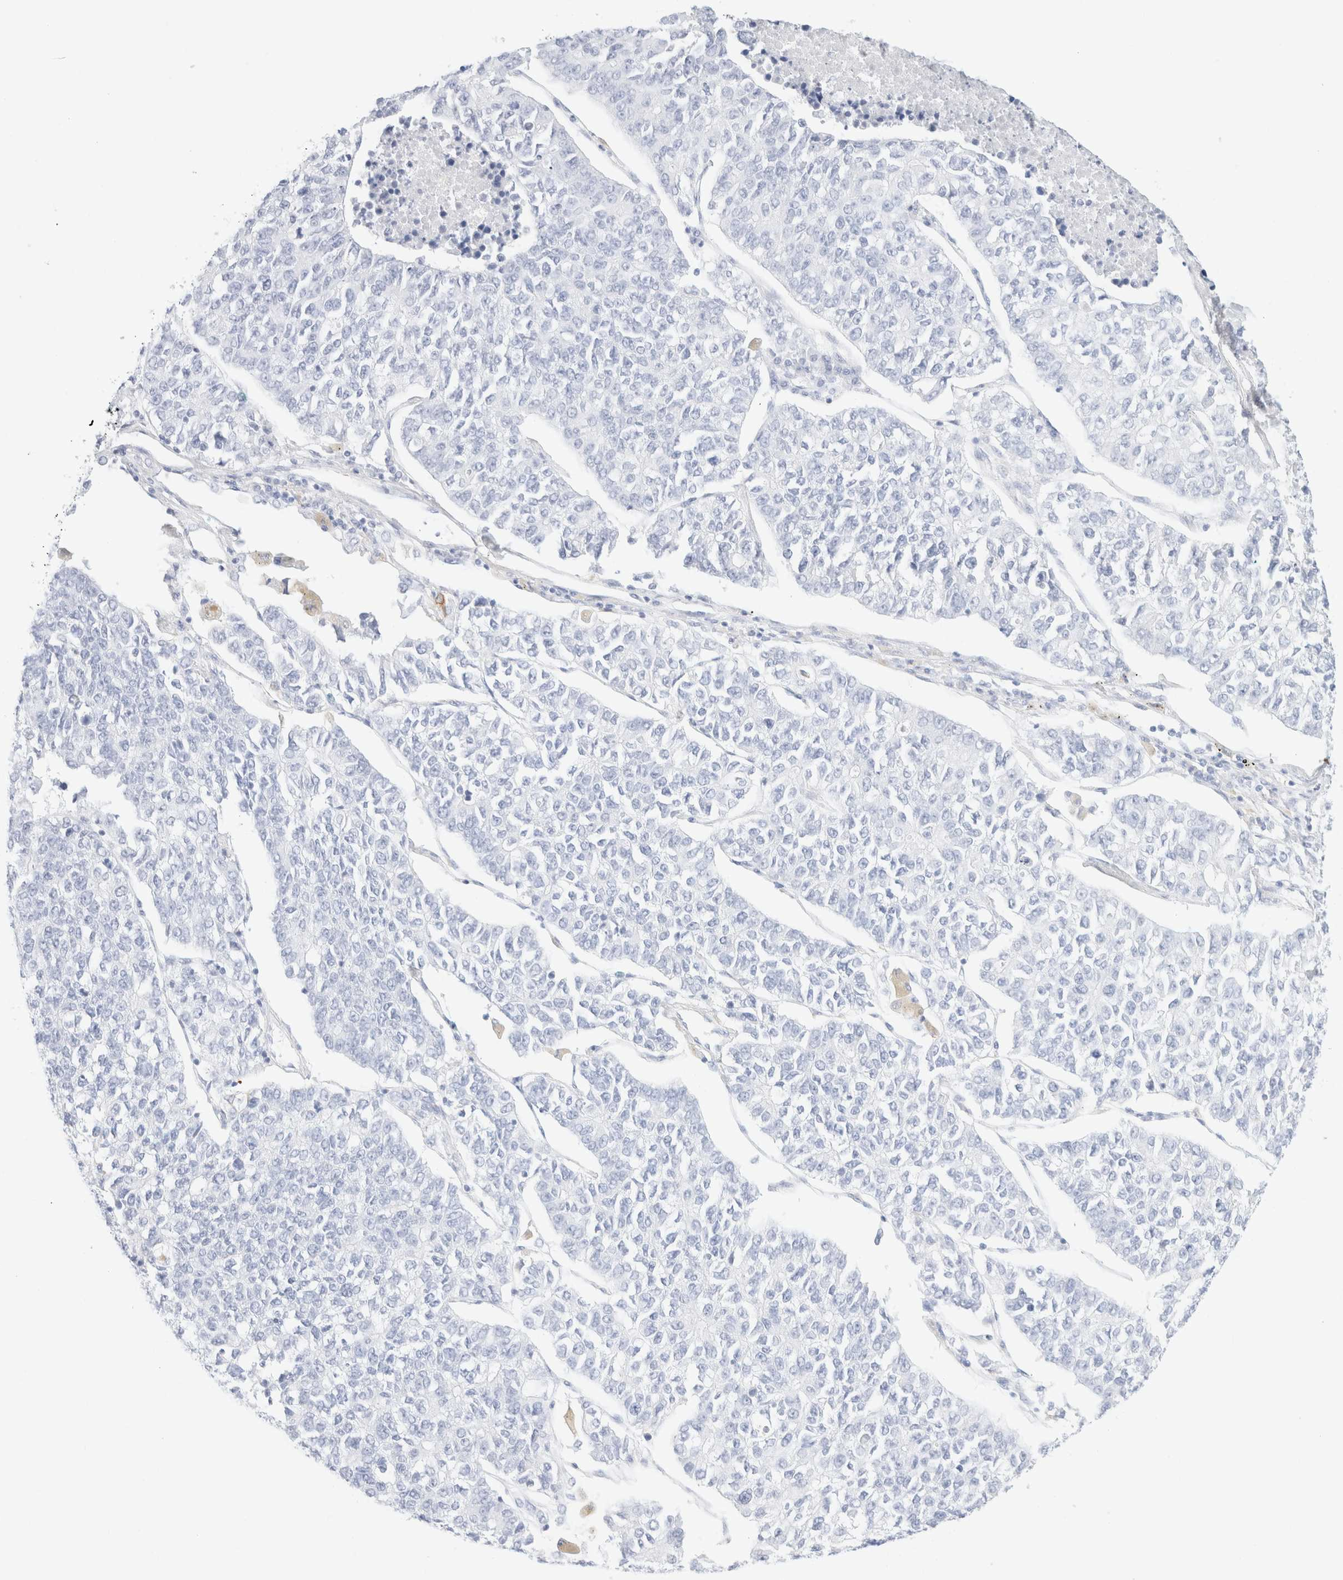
{"staining": {"intensity": "negative", "quantity": "none", "location": "none"}, "tissue": "lung cancer", "cell_type": "Tumor cells", "image_type": "cancer", "snomed": [{"axis": "morphology", "description": "Adenocarcinoma, NOS"}, {"axis": "topography", "description": "Lung"}], "caption": "Tumor cells show no significant protein staining in adenocarcinoma (lung).", "gene": "KRT15", "patient": {"sex": "male", "age": 49}}